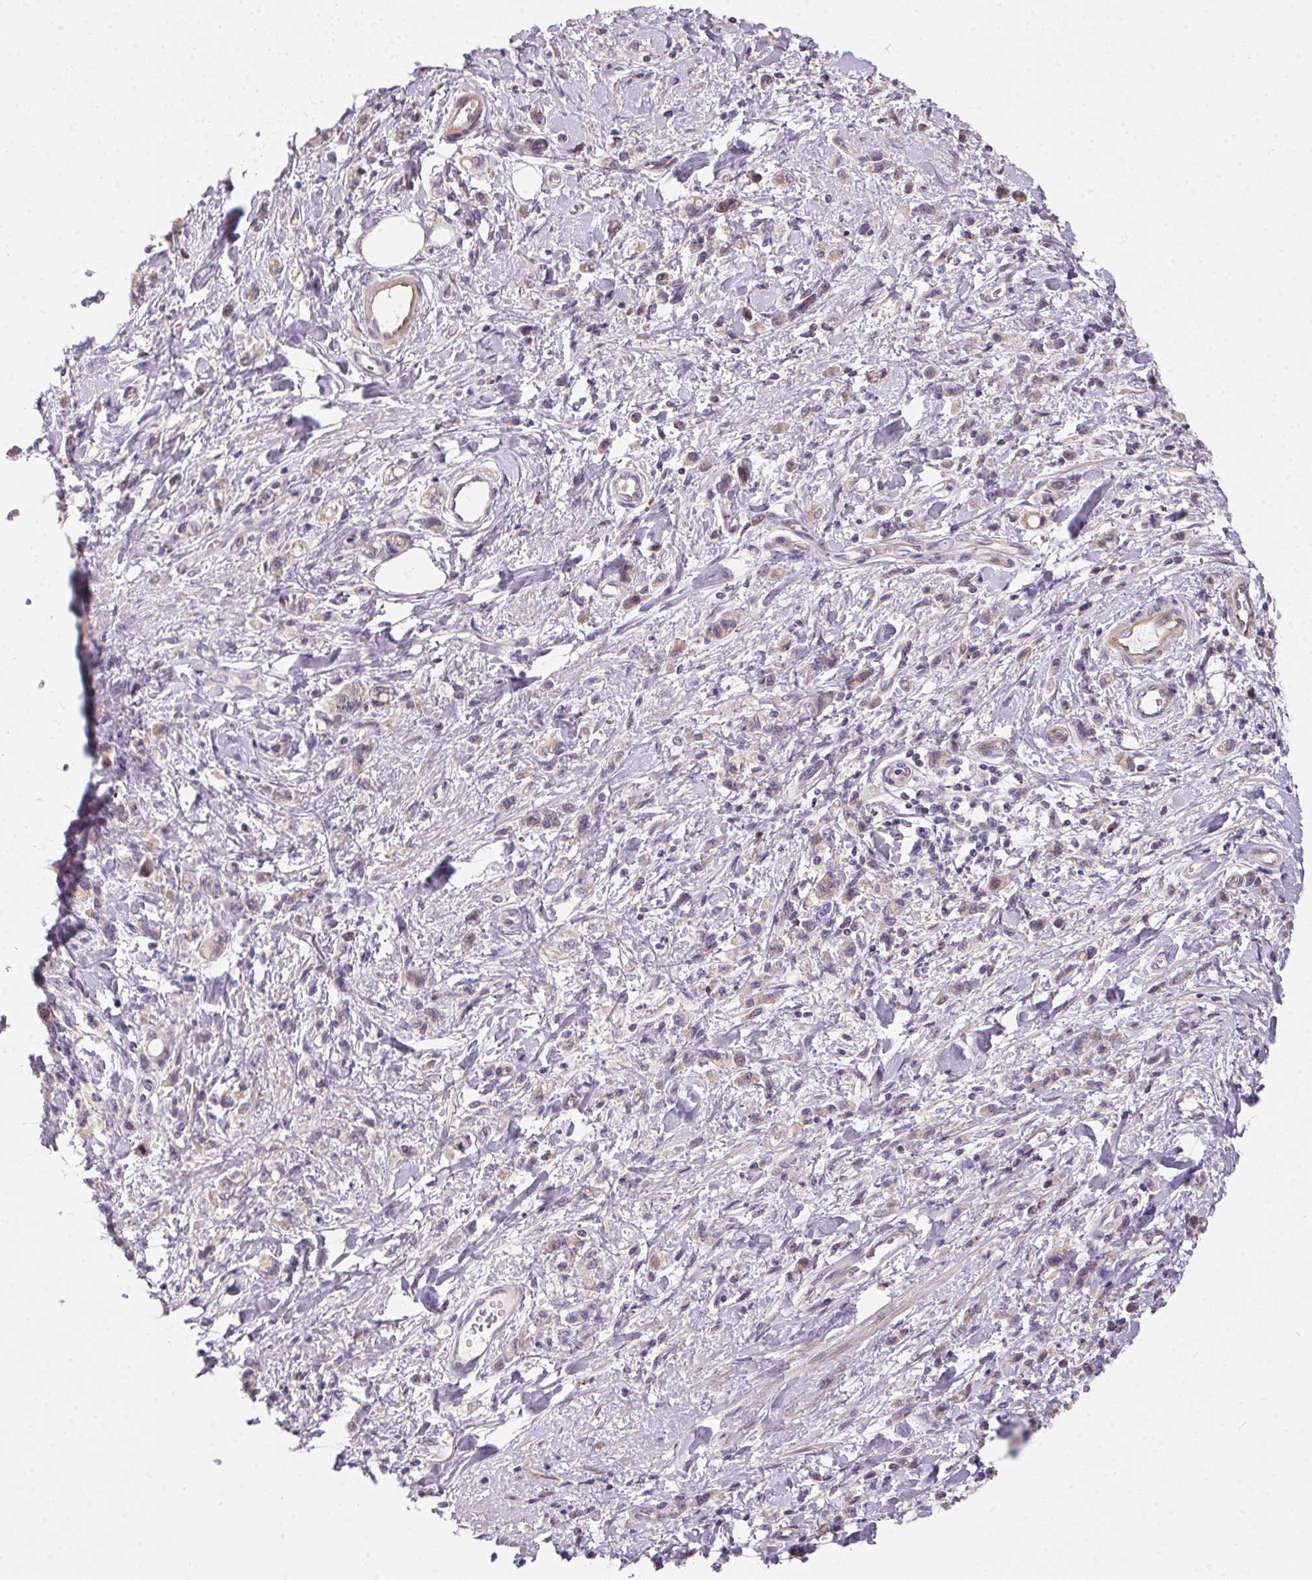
{"staining": {"intensity": "negative", "quantity": "none", "location": "none"}, "tissue": "stomach cancer", "cell_type": "Tumor cells", "image_type": "cancer", "snomed": [{"axis": "morphology", "description": "Adenocarcinoma, NOS"}, {"axis": "topography", "description": "Stomach"}], "caption": "Immunohistochemistry (IHC) of stomach adenocarcinoma demonstrates no expression in tumor cells.", "gene": "UNC13B", "patient": {"sex": "male", "age": 77}}